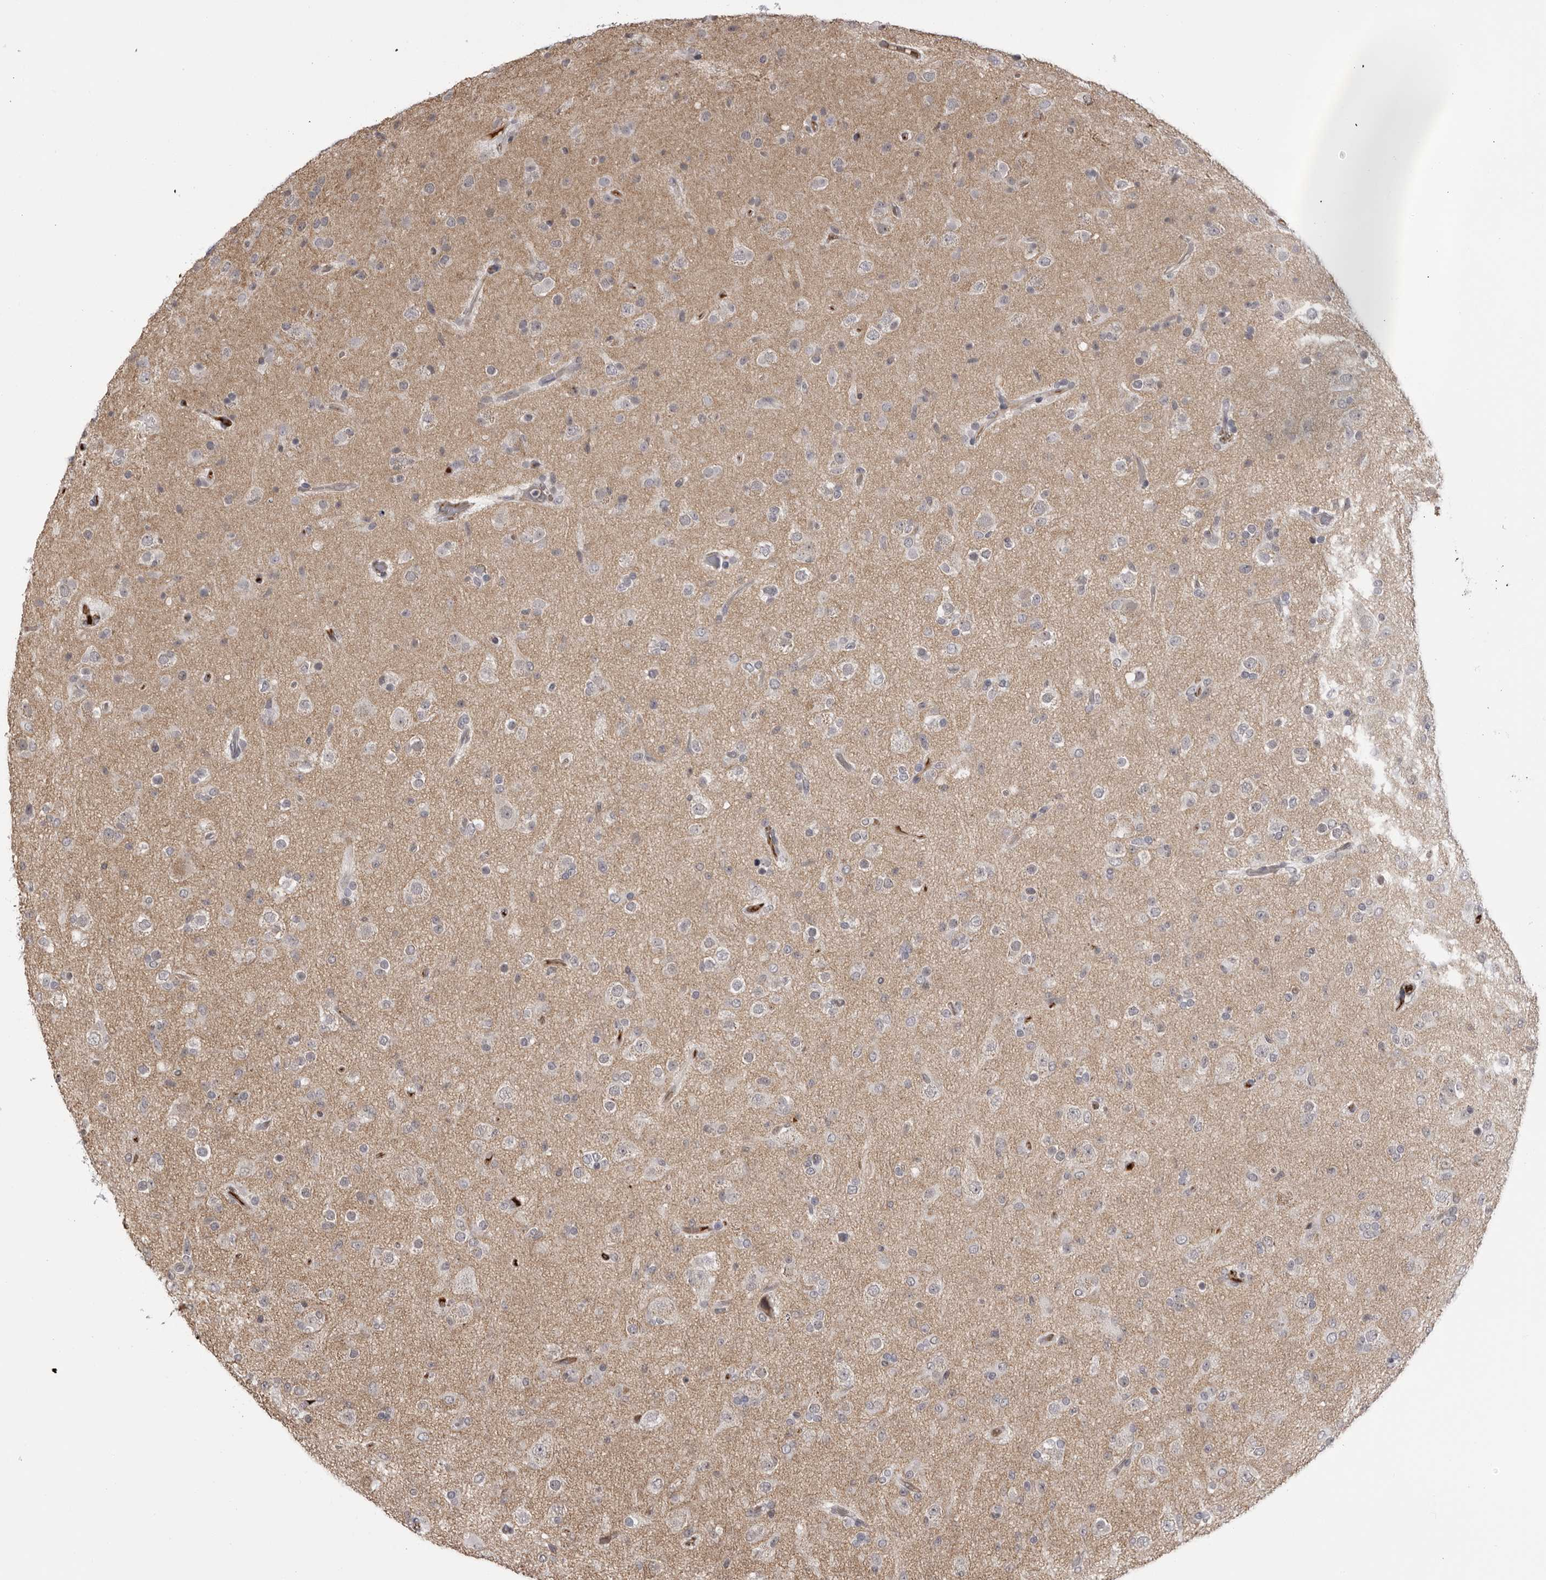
{"staining": {"intensity": "negative", "quantity": "none", "location": "none"}, "tissue": "glioma", "cell_type": "Tumor cells", "image_type": "cancer", "snomed": [{"axis": "morphology", "description": "Glioma, malignant, Low grade"}, {"axis": "topography", "description": "Brain"}], "caption": "The histopathology image demonstrates no staining of tumor cells in glioma.", "gene": "PLEKHF2", "patient": {"sex": "male", "age": 65}}